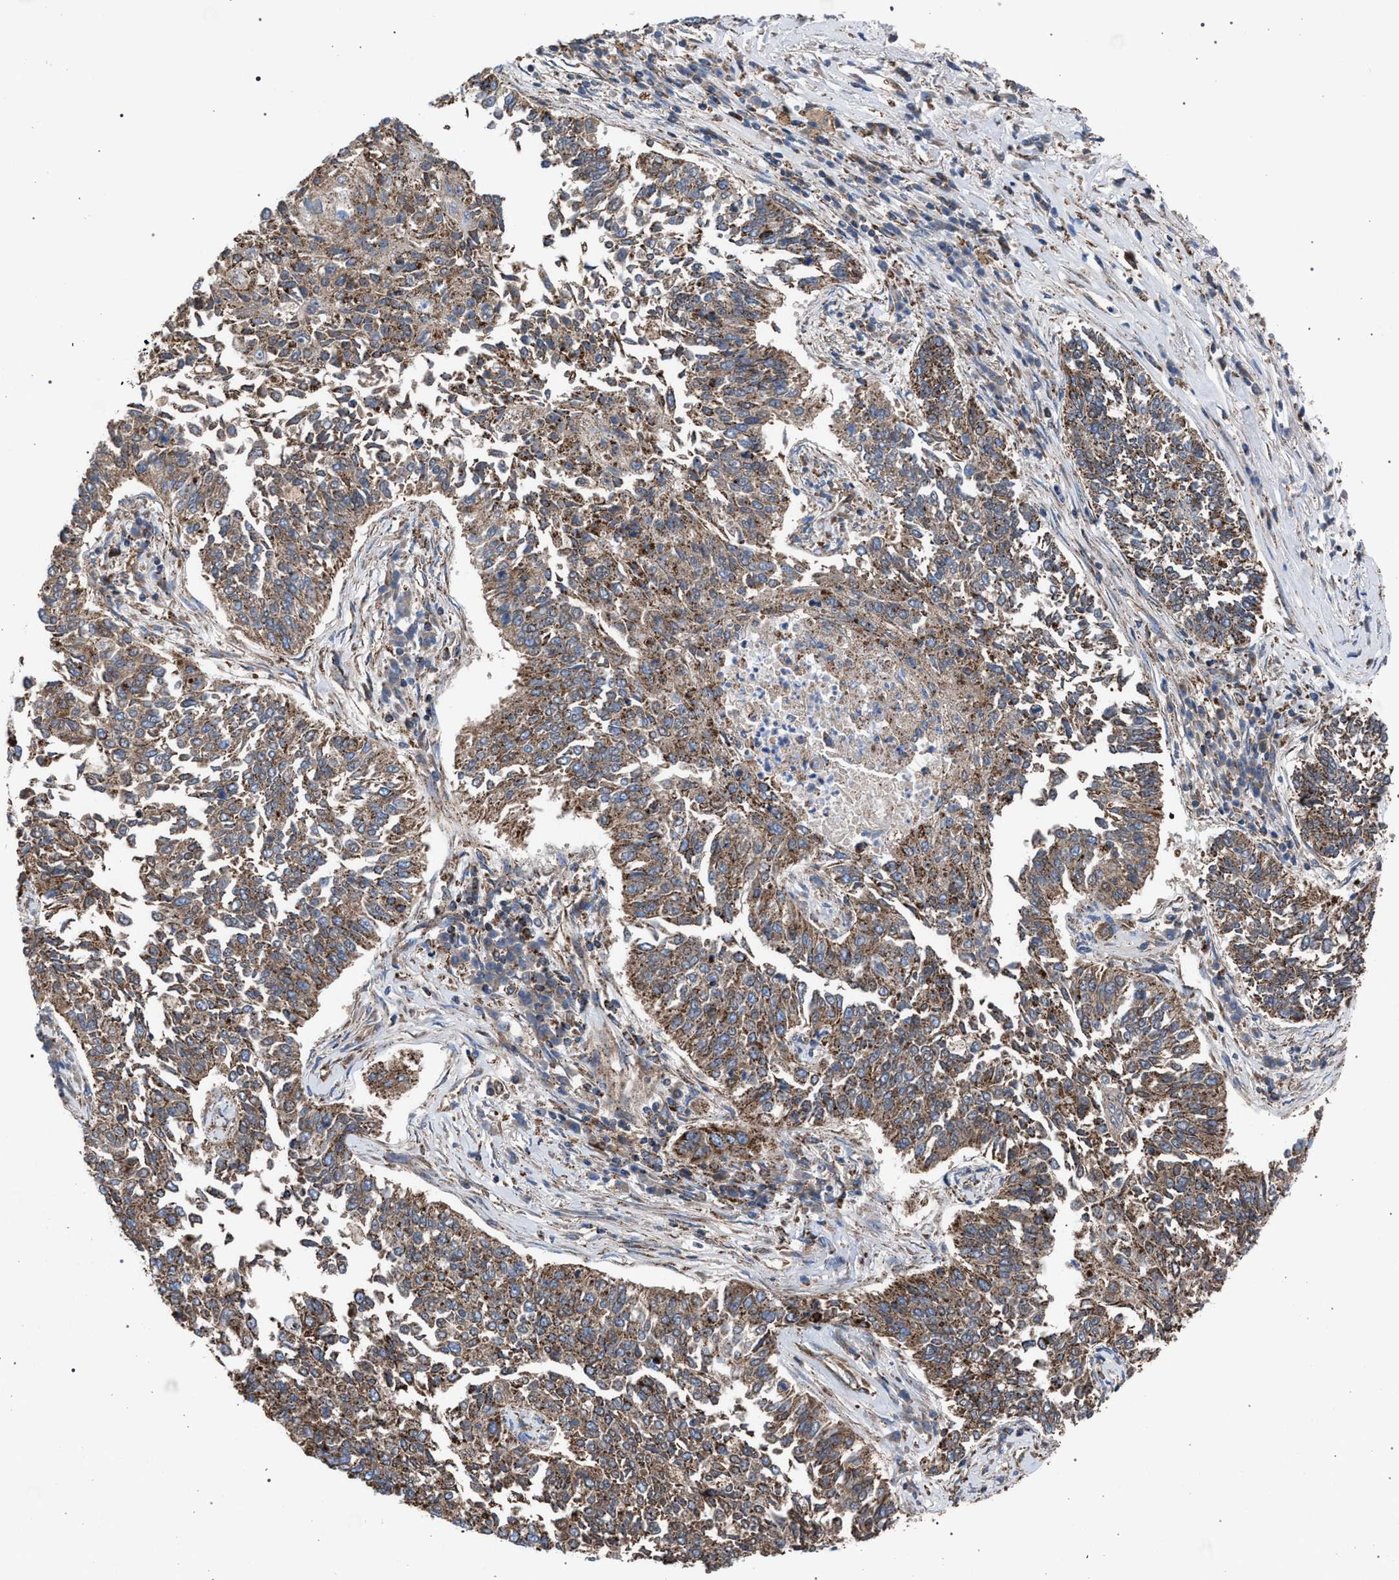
{"staining": {"intensity": "moderate", "quantity": ">75%", "location": "cytoplasmic/membranous"}, "tissue": "lung cancer", "cell_type": "Tumor cells", "image_type": "cancer", "snomed": [{"axis": "morphology", "description": "Normal tissue, NOS"}, {"axis": "morphology", "description": "Squamous cell carcinoma, NOS"}, {"axis": "topography", "description": "Cartilage tissue"}, {"axis": "topography", "description": "Bronchus"}, {"axis": "topography", "description": "Lung"}], "caption": "Protein expression analysis of human lung cancer reveals moderate cytoplasmic/membranous positivity in approximately >75% of tumor cells. Ihc stains the protein of interest in brown and the nuclei are stained blue.", "gene": "VPS13A", "patient": {"sex": "female", "age": 49}}